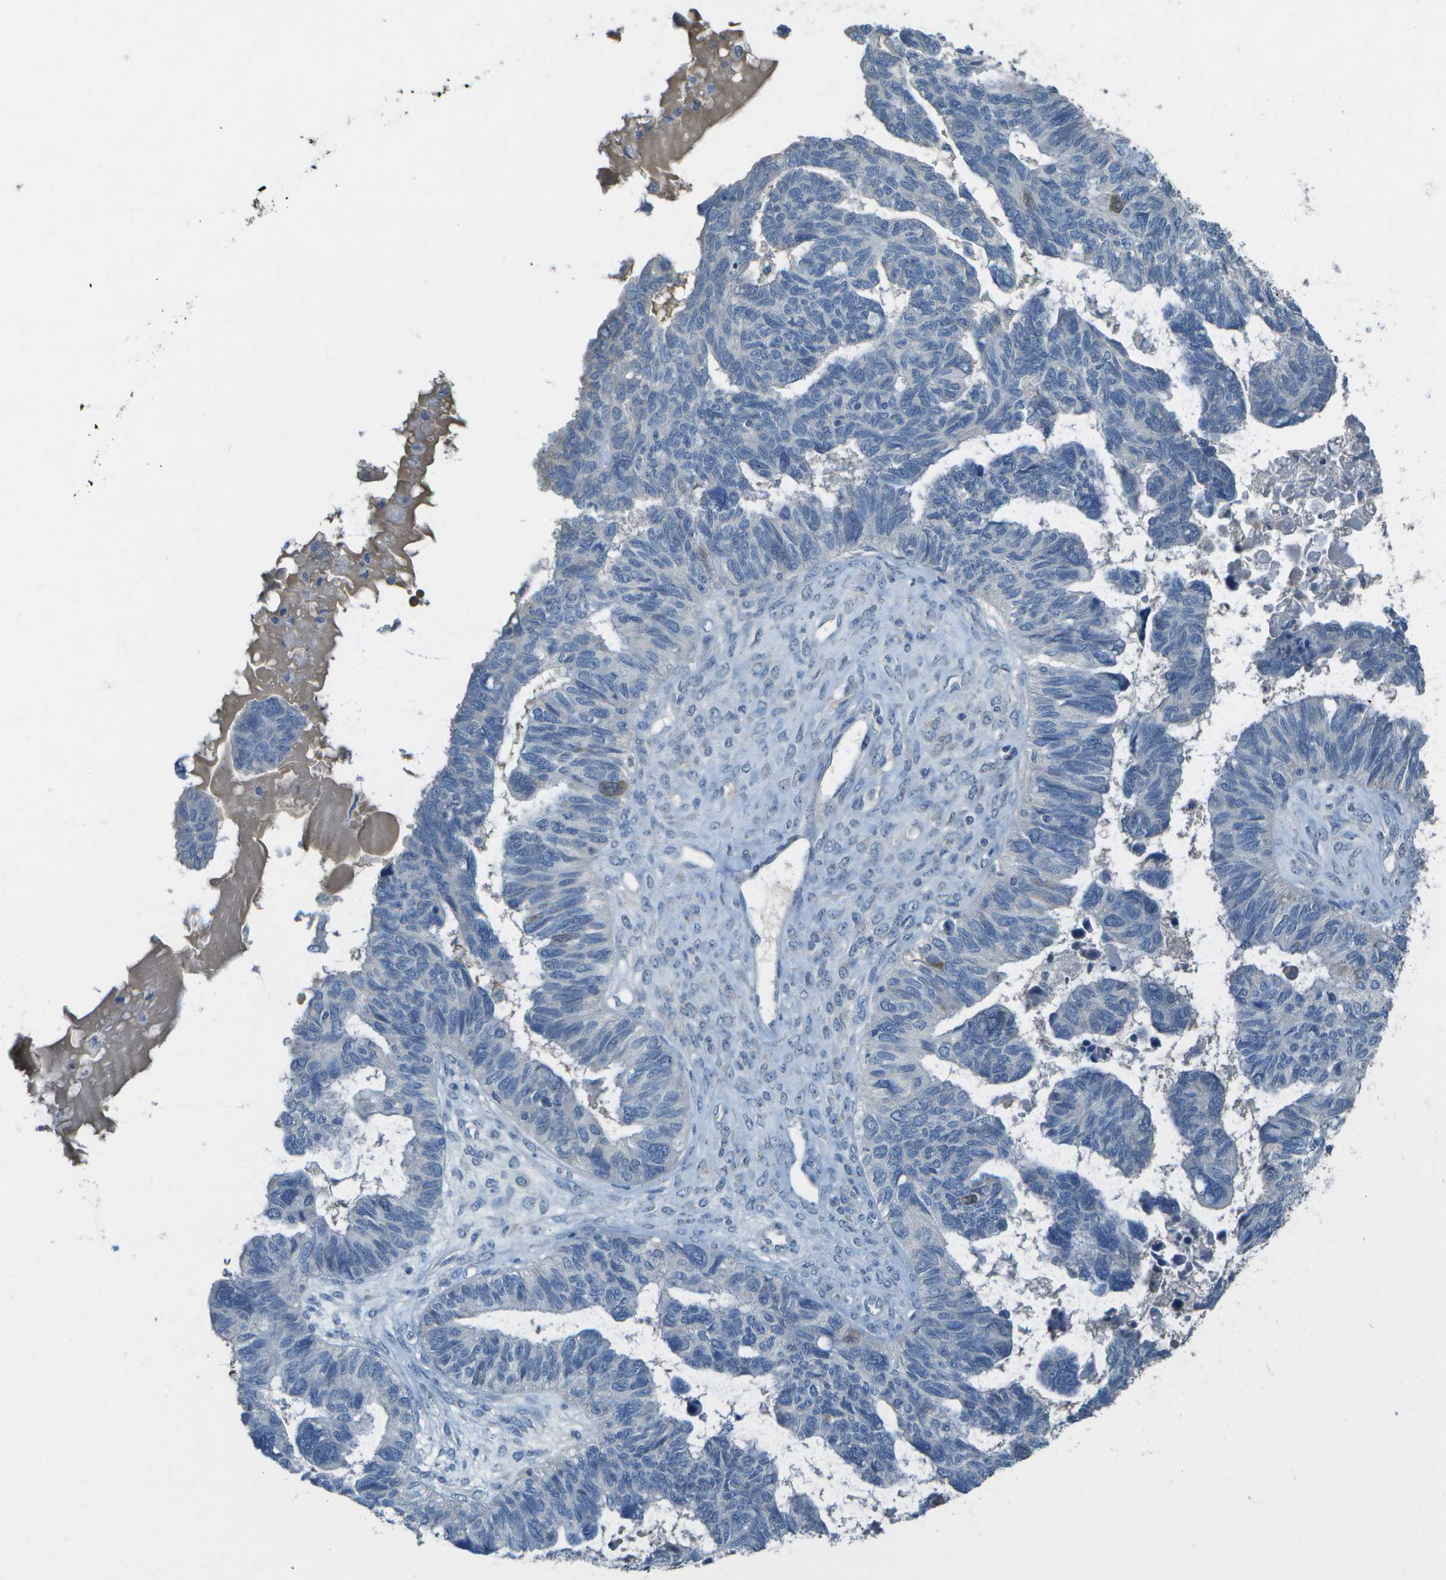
{"staining": {"intensity": "negative", "quantity": "none", "location": "none"}, "tissue": "ovarian cancer", "cell_type": "Tumor cells", "image_type": "cancer", "snomed": [{"axis": "morphology", "description": "Cystadenocarcinoma, serous, NOS"}, {"axis": "topography", "description": "Ovary"}], "caption": "Immunohistochemistry photomicrograph of human ovarian cancer (serous cystadenocarcinoma) stained for a protein (brown), which shows no expression in tumor cells. Nuclei are stained in blue.", "gene": "LGI2", "patient": {"sex": "female", "age": 79}}